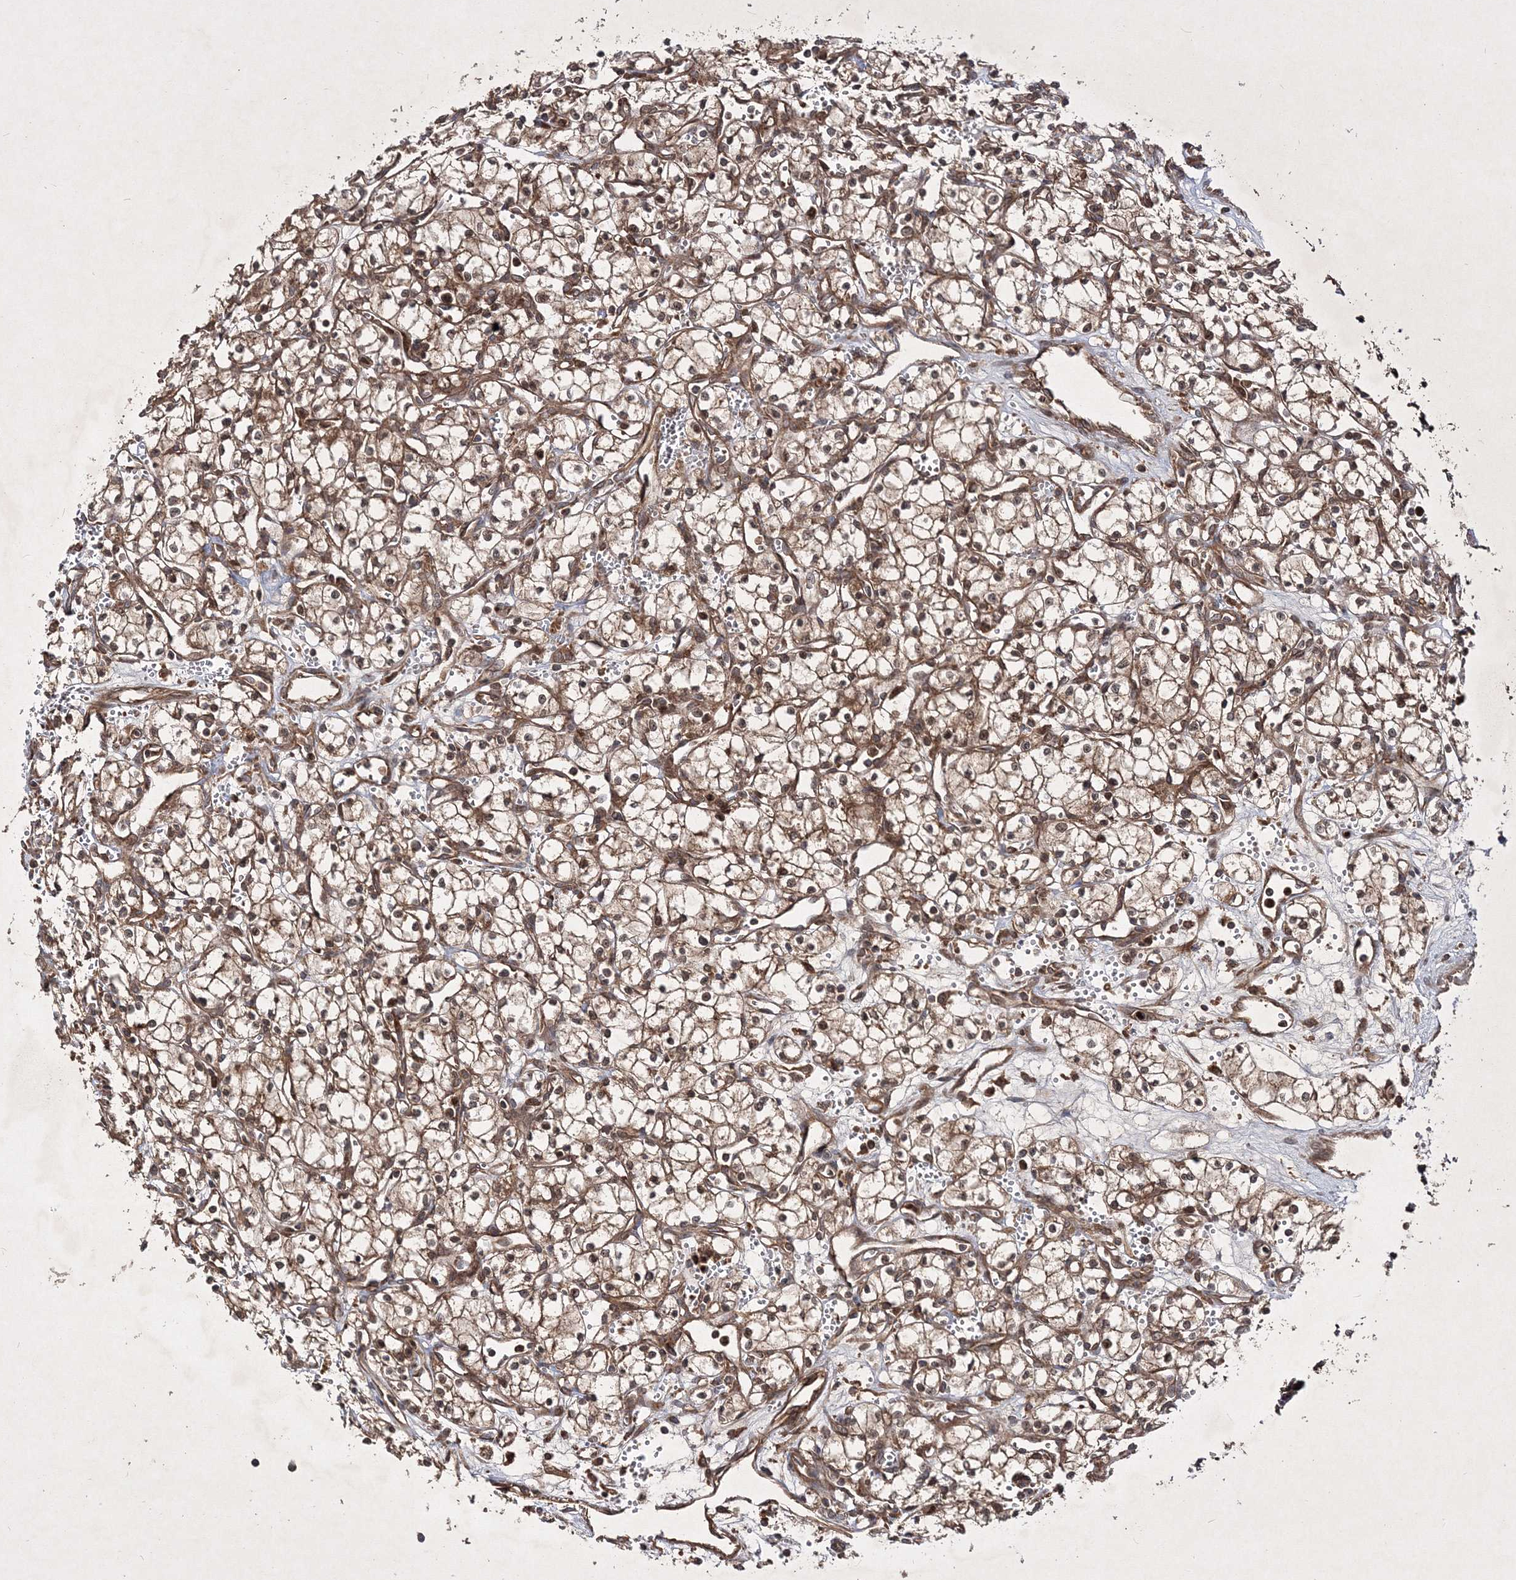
{"staining": {"intensity": "moderate", "quantity": ">75%", "location": "cytoplasmic/membranous,nuclear"}, "tissue": "renal cancer", "cell_type": "Tumor cells", "image_type": "cancer", "snomed": [{"axis": "morphology", "description": "Adenocarcinoma, NOS"}, {"axis": "topography", "description": "Kidney"}], "caption": "Tumor cells show medium levels of moderate cytoplasmic/membranous and nuclear staining in about >75% of cells in human renal cancer. (DAB (3,3'-diaminobenzidine) = brown stain, brightfield microscopy at high magnification).", "gene": "DNAJC13", "patient": {"sex": "male", "age": 59}}